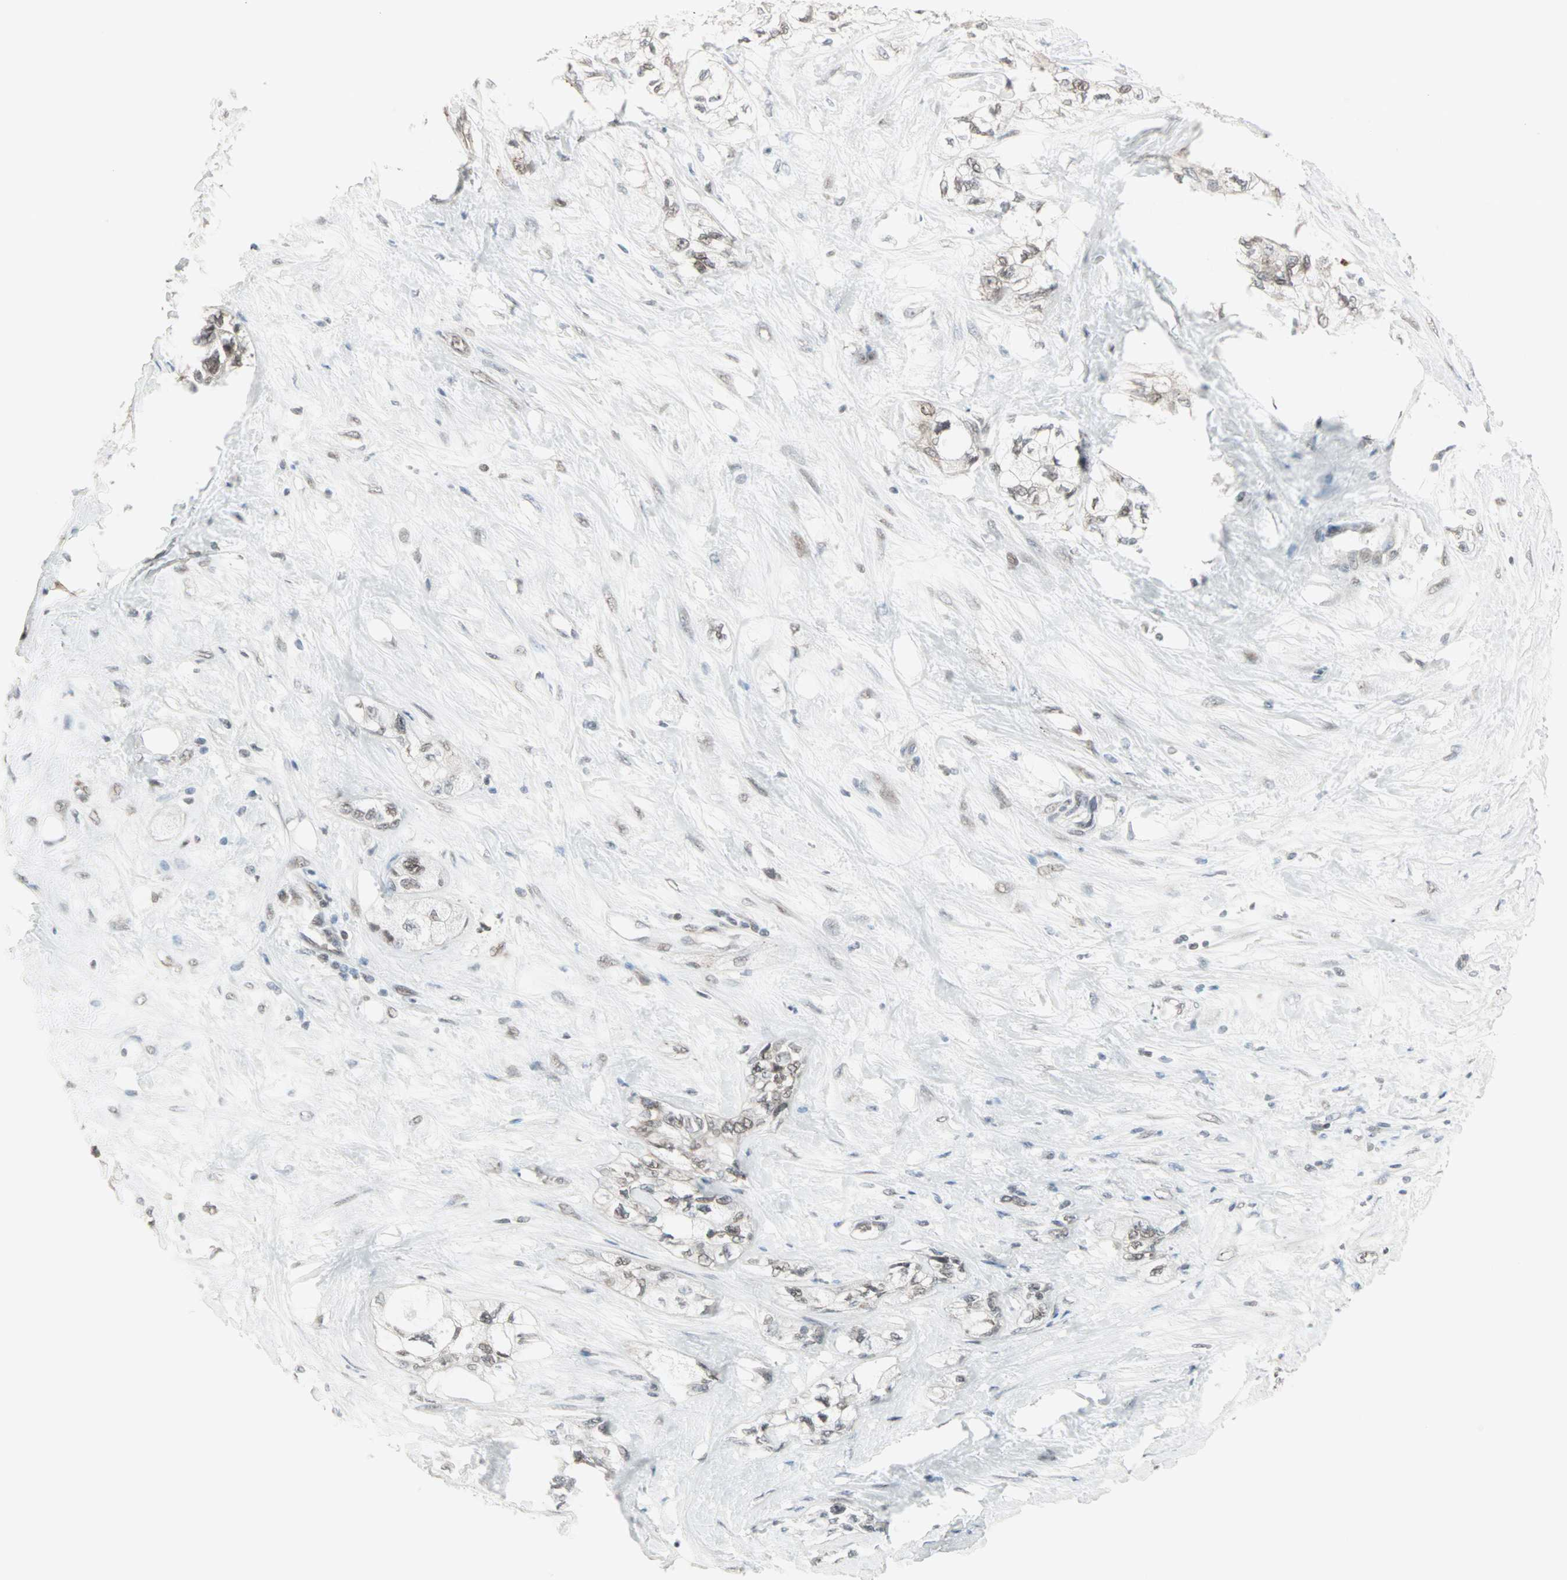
{"staining": {"intensity": "weak", "quantity": "25%-75%", "location": "nuclear"}, "tissue": "pancreatic cancer", "cell_type": "Tumor cells", "image_type": "cancer", "snomed": [{"axis": "morphology", "description": "Adenocarcinoma, NOS"}, {"axis": "topography", "description": "Pancreas"}], "caption": "IHC photomicrograph of pancreatic cancer (adenocarcinoma) stained for a protein (brown), which reveals low levels of weak nuclear positivity in about 25%-75% of tumor cells.", "gene": "CBLC", "patient": {"sex": "male", "age": 70}}